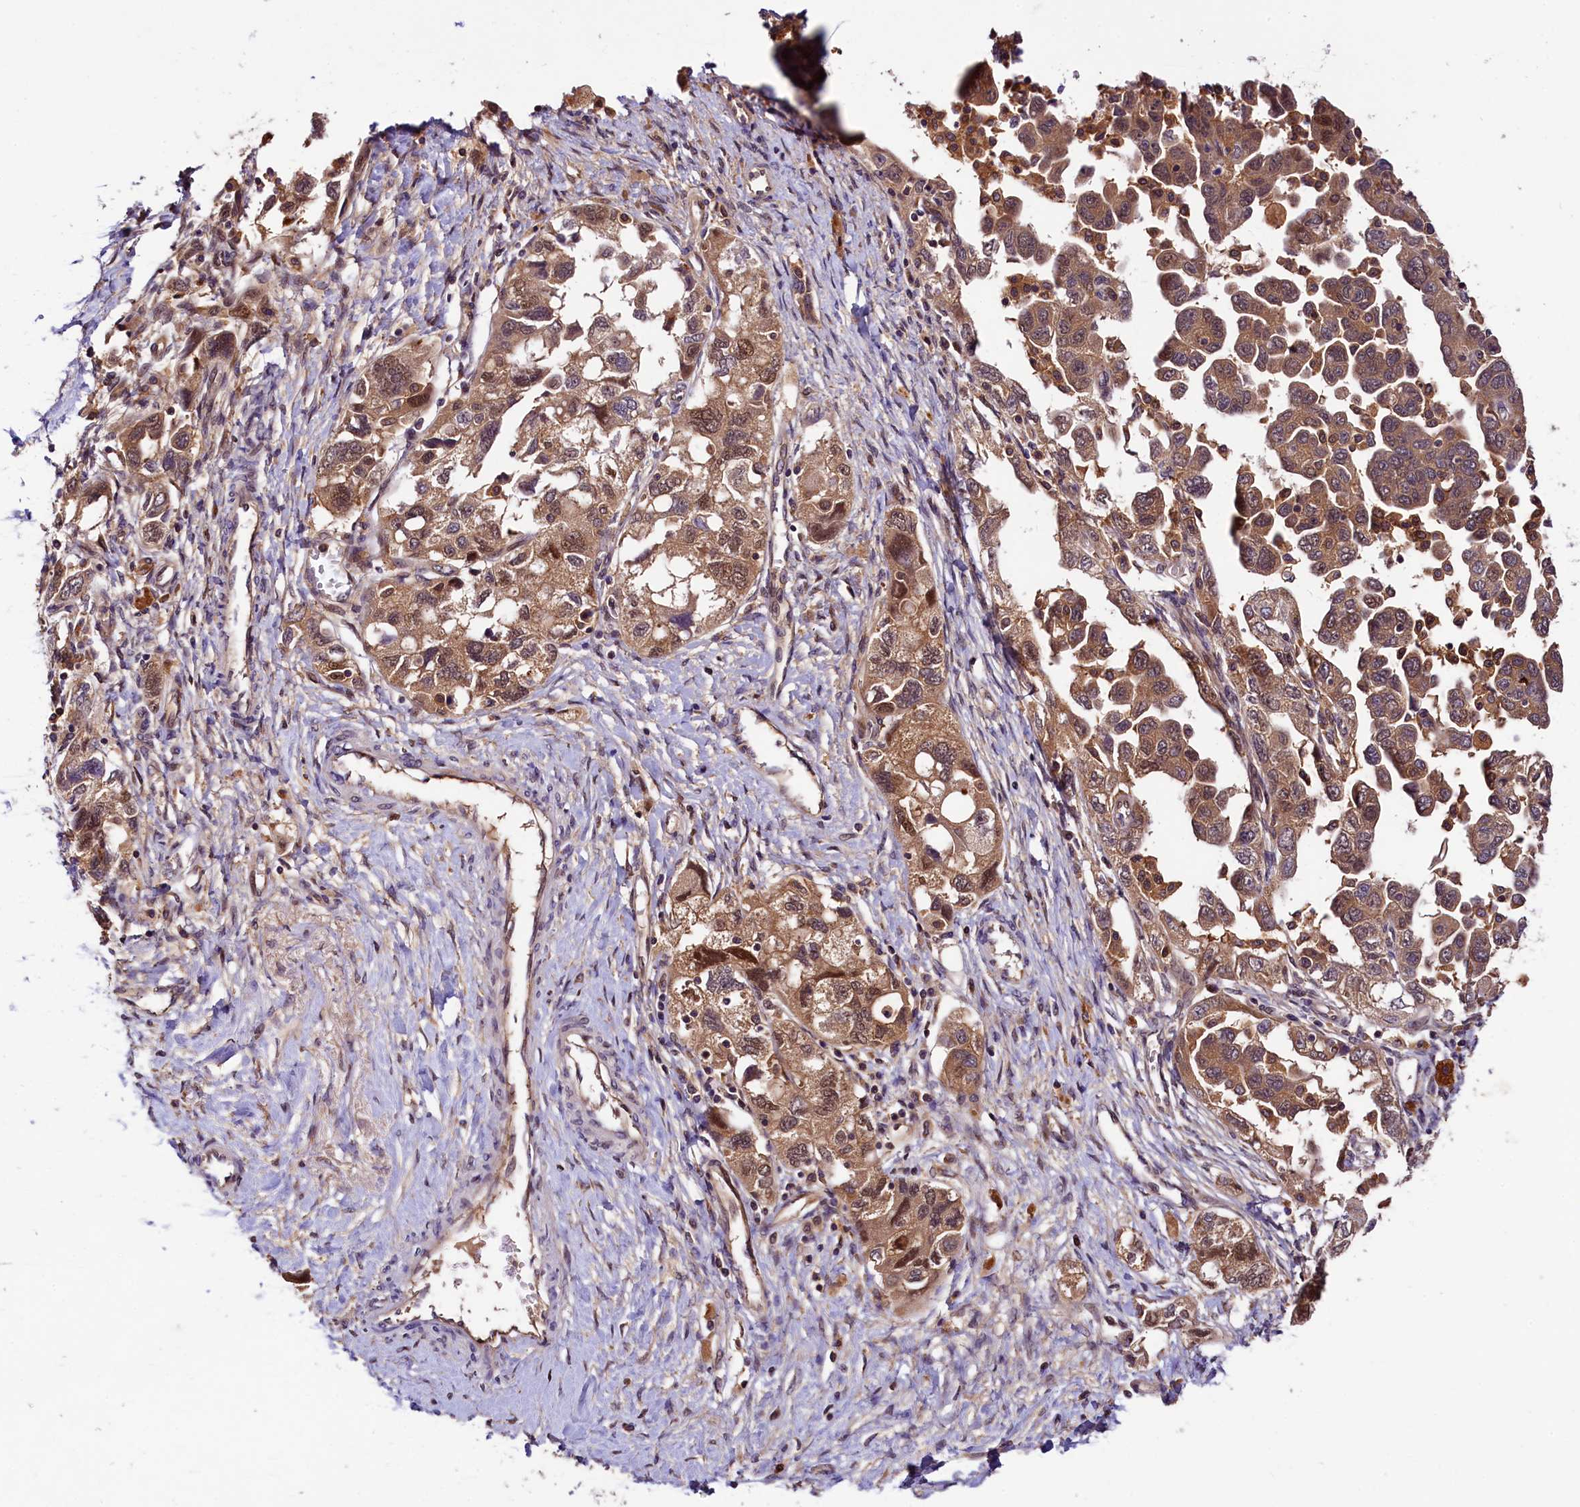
{"staining": {"intensity": "moderate", "quantity": ">75%", "location": "cytoplasmic/membranous,nuclear"}, "tissue": "ovarian cancer", "cell_type": "Tumor cells", "image_type": "cancer", "snomed": [{"axis": "morphology", "description": "Carcinoma, NOS"}, {"axis": "morphology", "description": "Cystadenocarcinoma, serous, NOS"}, {"axis": "topography", "description": "Ovary"}], "caption": "A micrograph of human ovarian cancer stained for a protein displays moderate cytoplasmic/membranous and nuclear brown staining in tumor cells.", "gene": "VPS35", "patient": {"sex": "female", "age": 69}}